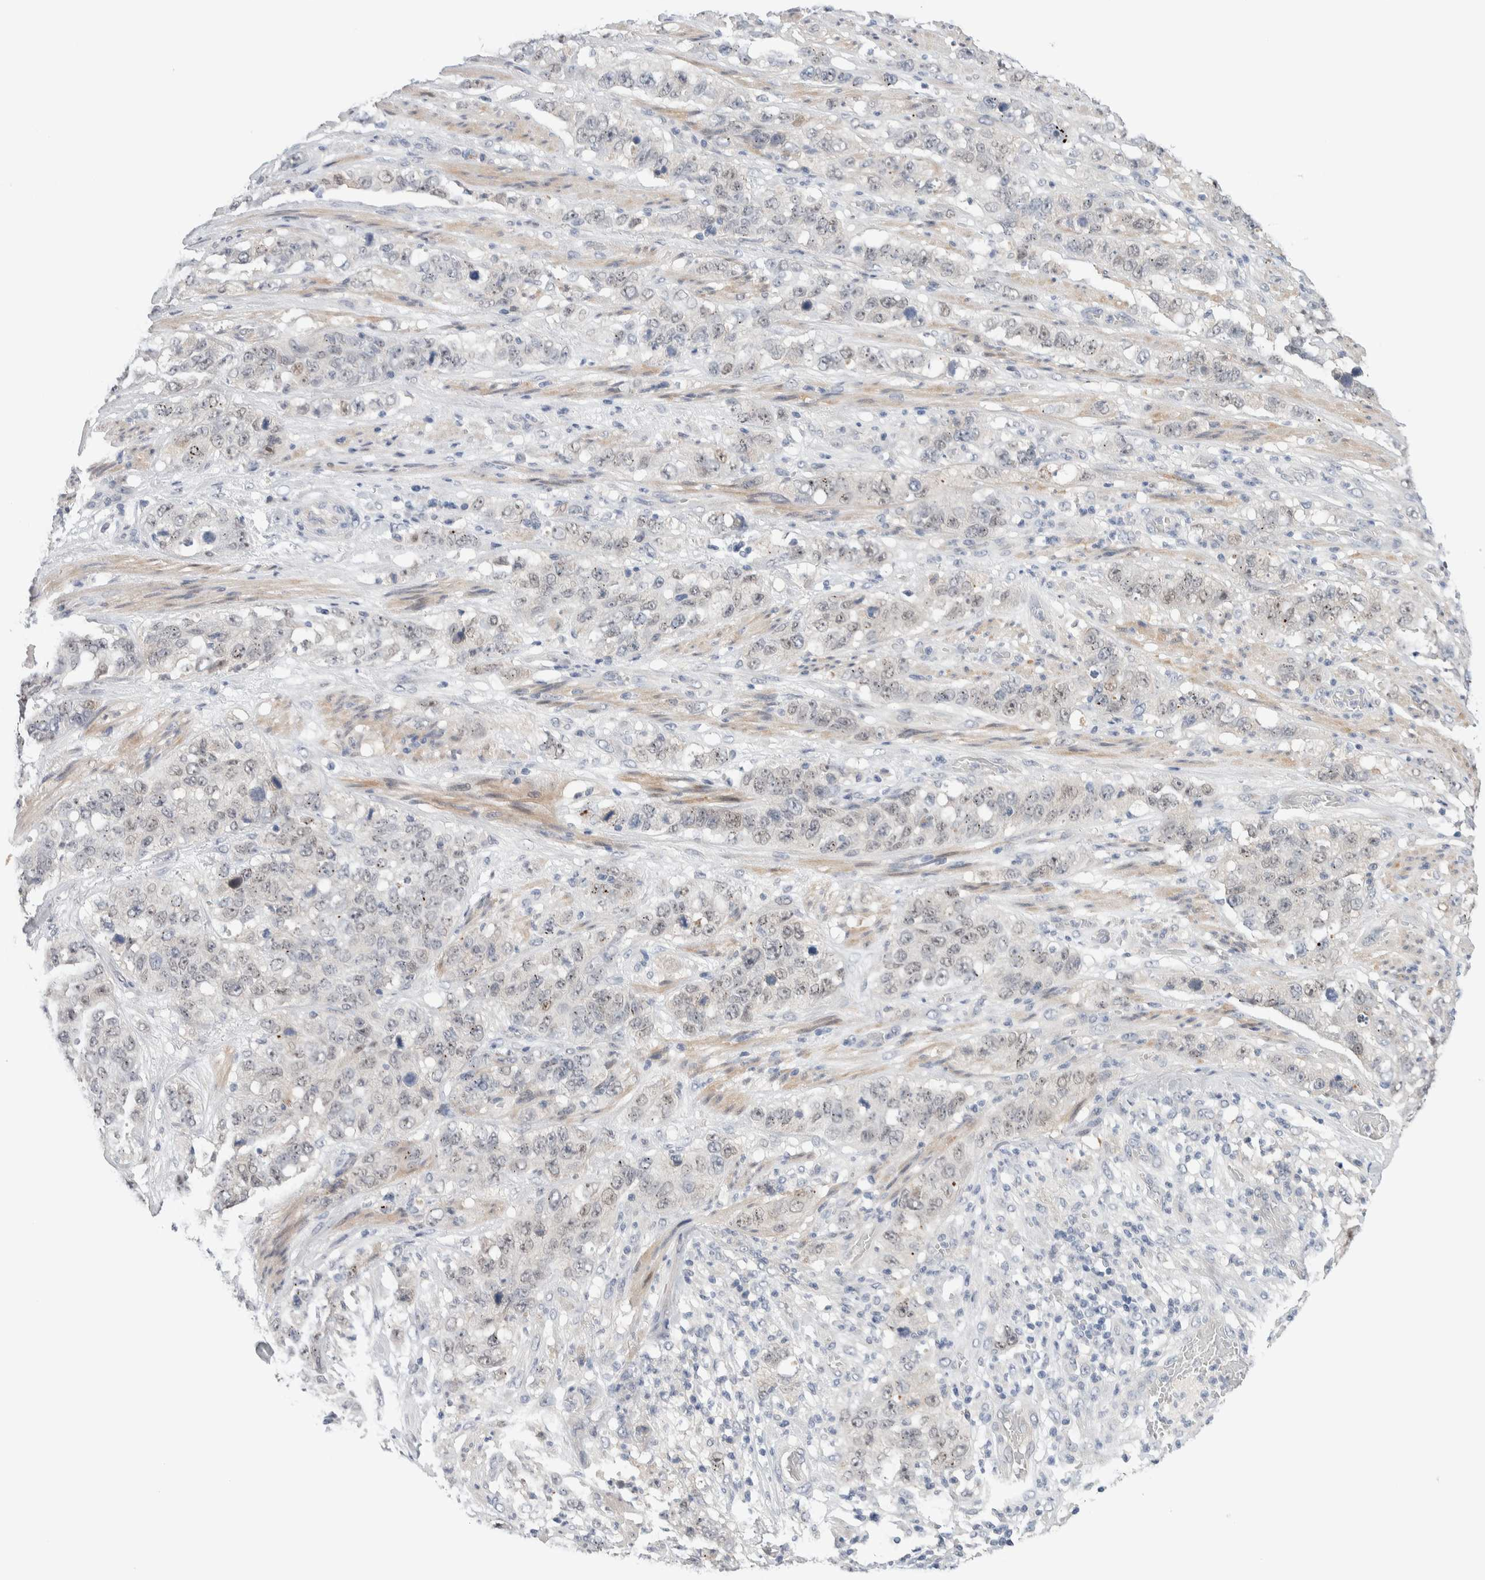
{"staining": {"intensity": "negative", "quantity": "none", "location": "none"}, "tissue": "stomach cancer", "cell_type": "Tumor cells", "image_type": "cancer", "snomed": [{"axis": "morphology", "description": "Adenocarcinoma, NOS"}, {"axis": "topography", "description": "Stomach"}], "caption": "High magnification brightfield microscopy of stomach adenocarcinoma stained with DAB (brown) and counterstained with hematoxylin (blue): tumor cells show no significant positivity.", "gene": "DNAJB6", "patient": {"sex": "male", "age": 48}}